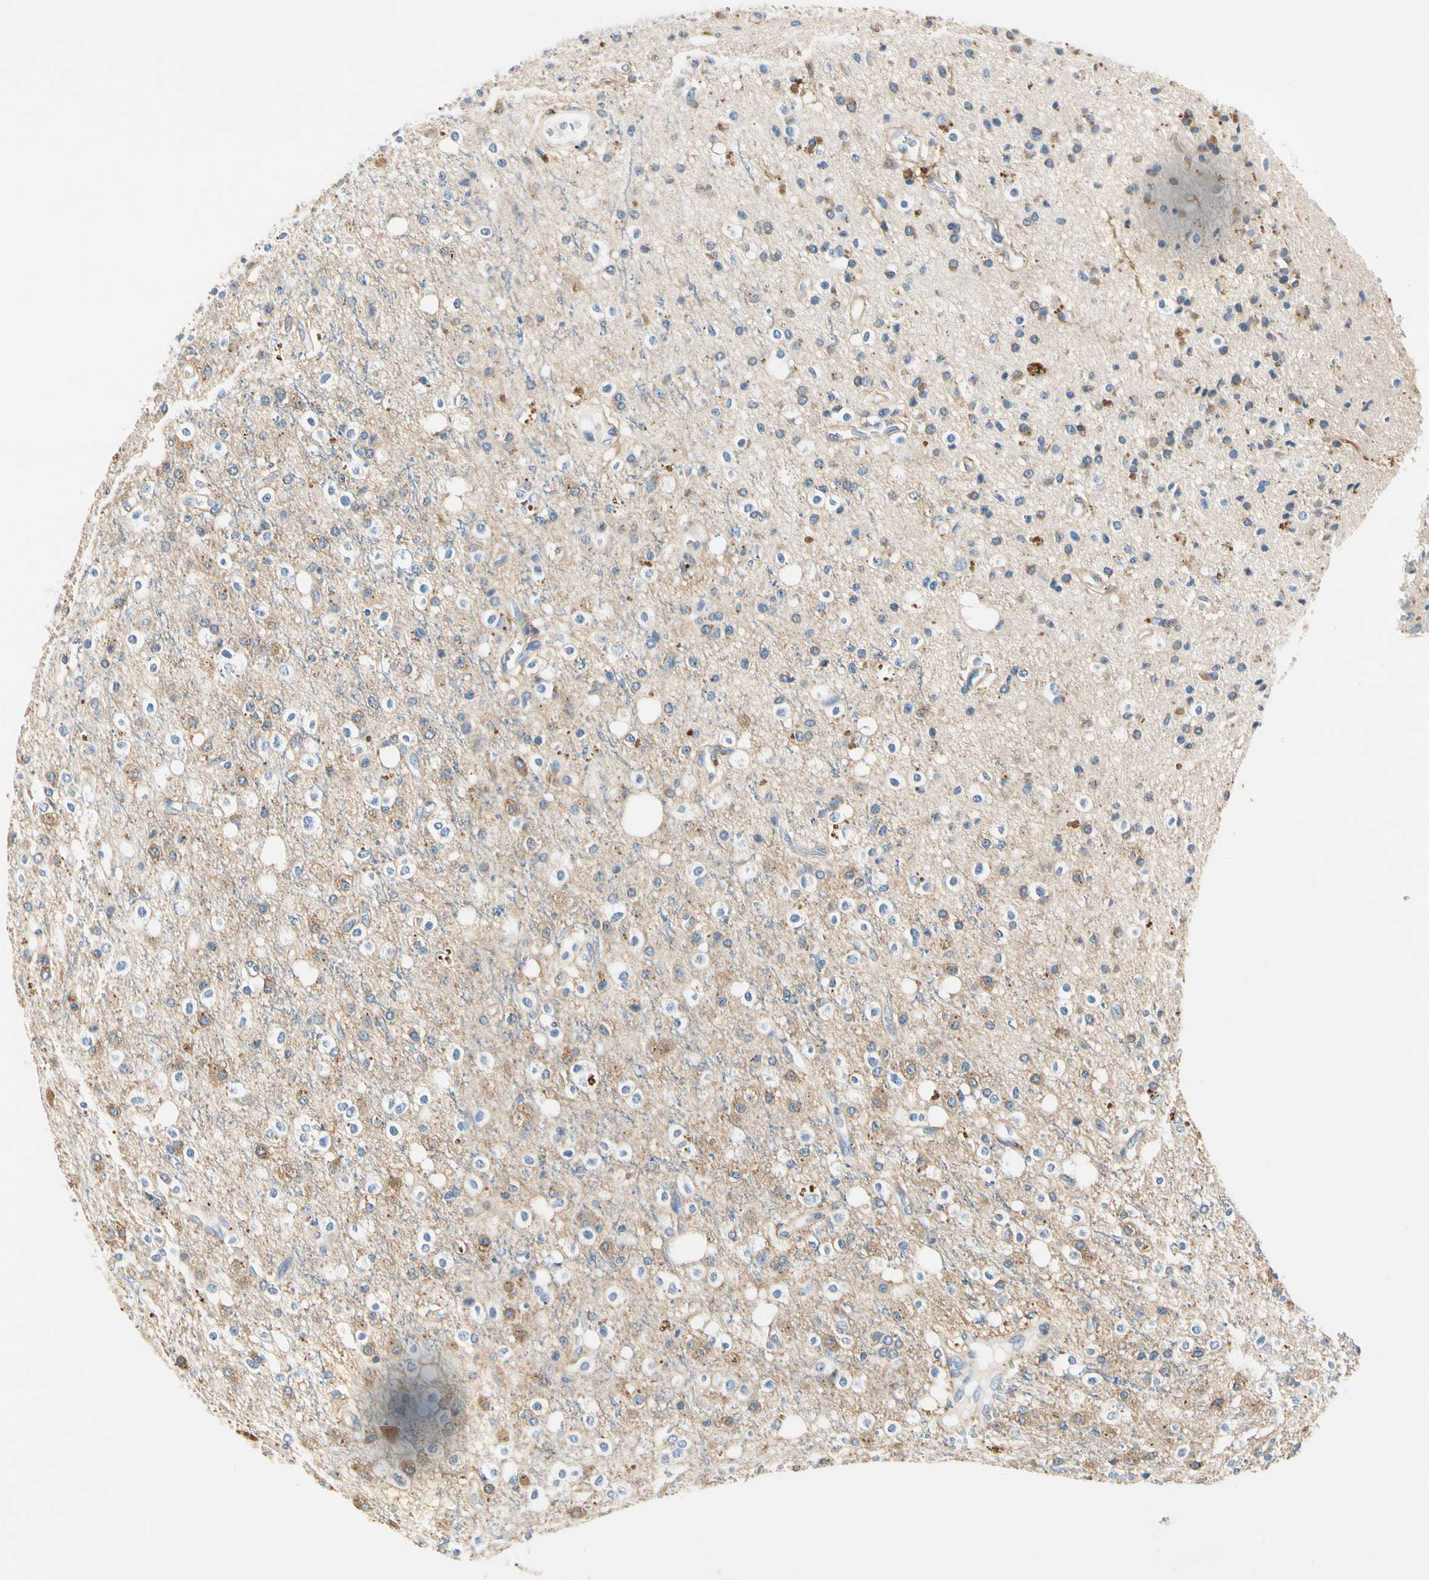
{"staining": {"intensity": "moderate", "quantity": "<25%", "location": "cytoplasmic/membranous"}, "tissue": "glioma", "cell_type": "Tumor cells", "image_type": "cancer", "snomed": [{"axis": "morphology", "description": "Glioma, malignant, High grade"}, {"axis": "topography", "description": "Brain"}], "caption": "Moderate cytoplasmic/membranous protein positivity is appreciated in about <25% of tumor cells in malignant glioma (high-grade). (DAB = brown stain, brightfield microscopy at high magnification).", "gene": "TGFBR3", "patient": {"sex": "male", "age": 47}}